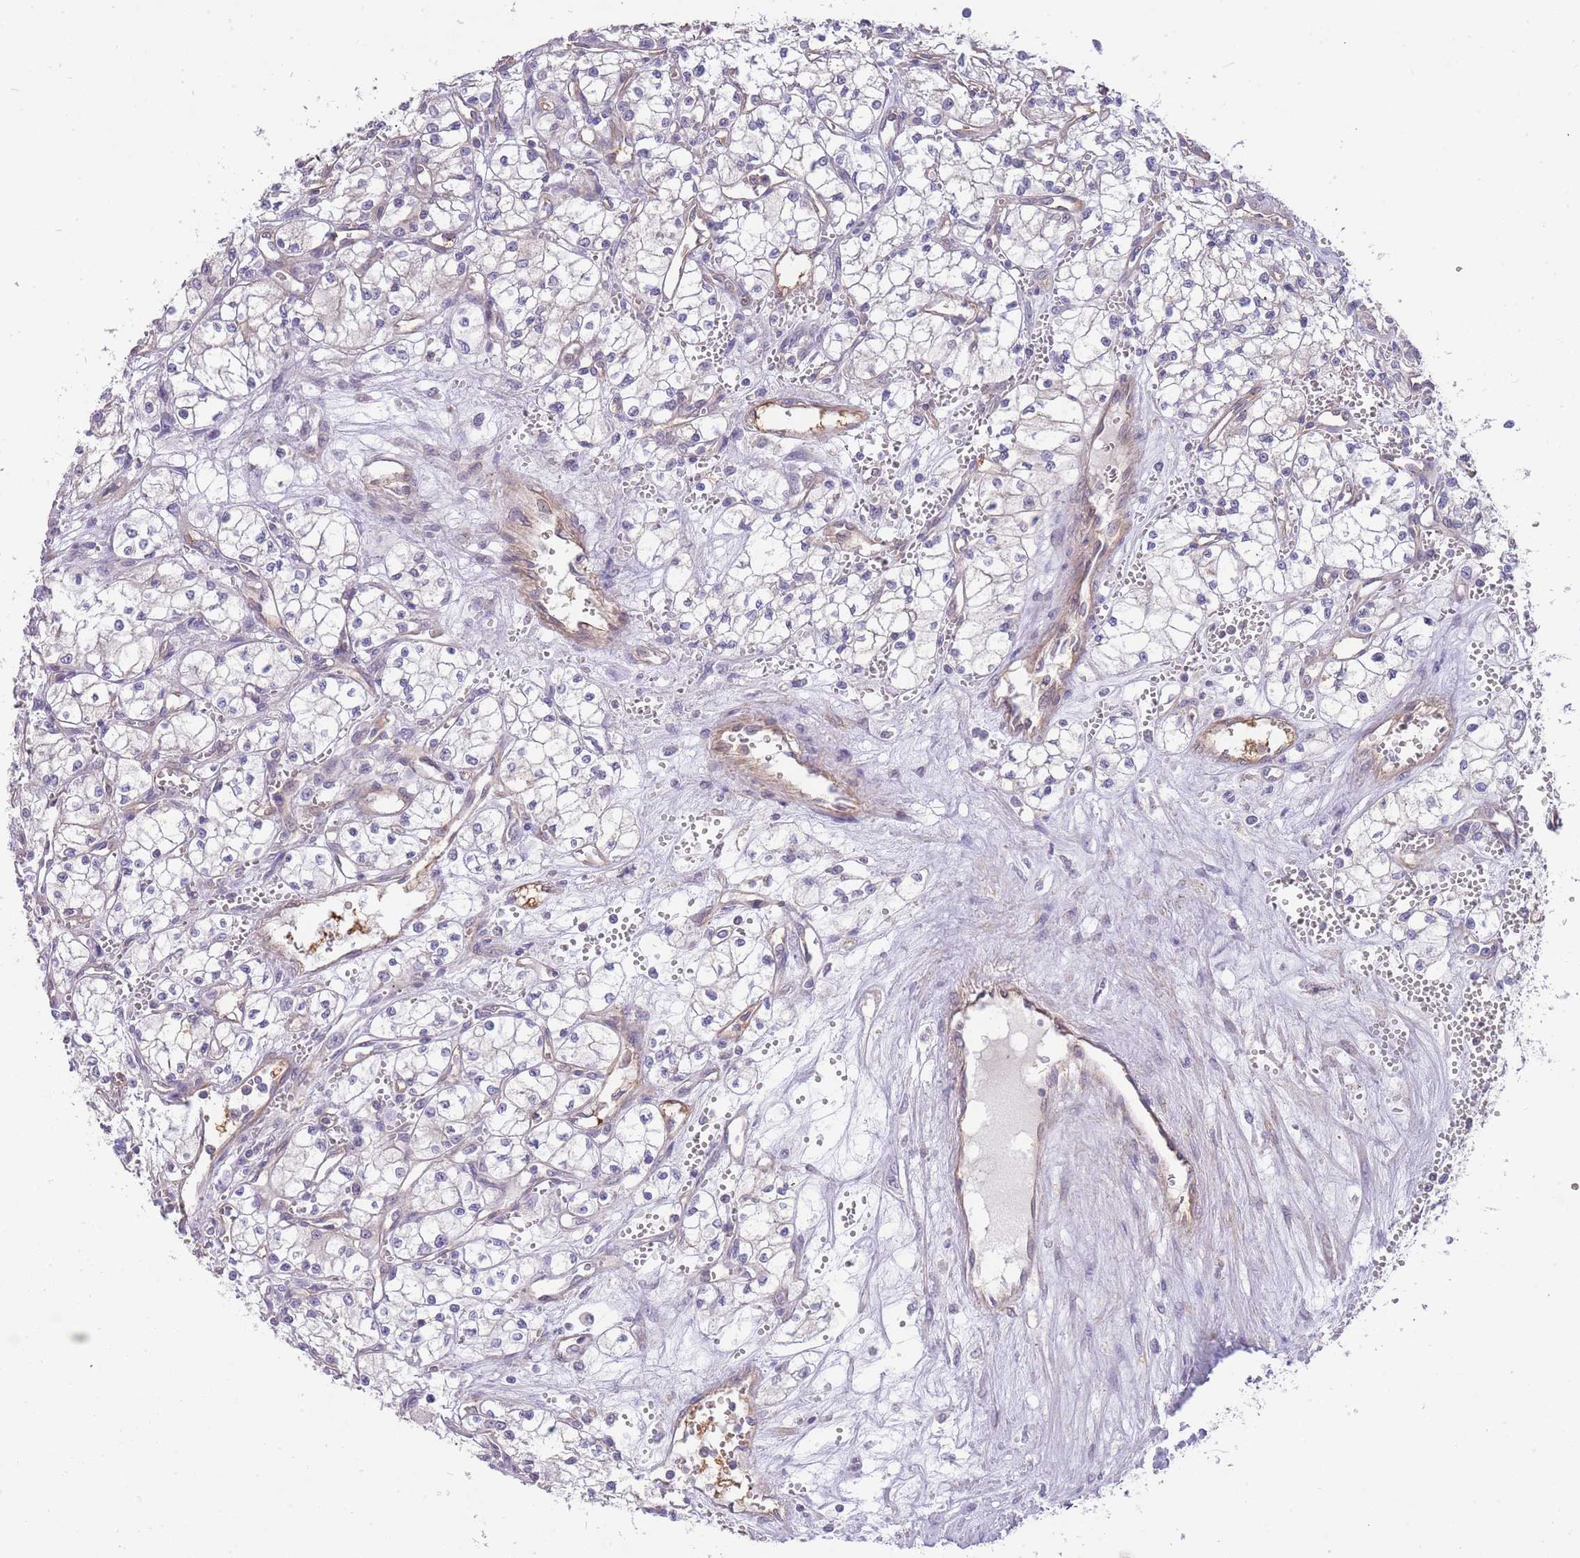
{"staining": {"intensity": "negative", "quantity": "none", "location": "none"}, "tissue": "renal cancer", "cell_type": "Tumor cells", "image_type": "cancer", "snomed": [{"axis": "morphology", "description": "Adenocarcinoma, NOS"}, {"axis": "topography", "description": "Kidney"}], "caption": "Protein analysis of renal adenocarcinoma shows no significant positivity in tumor cells.", "gene": "SMC6", "patient": {"sex": "male", "age": 59}}